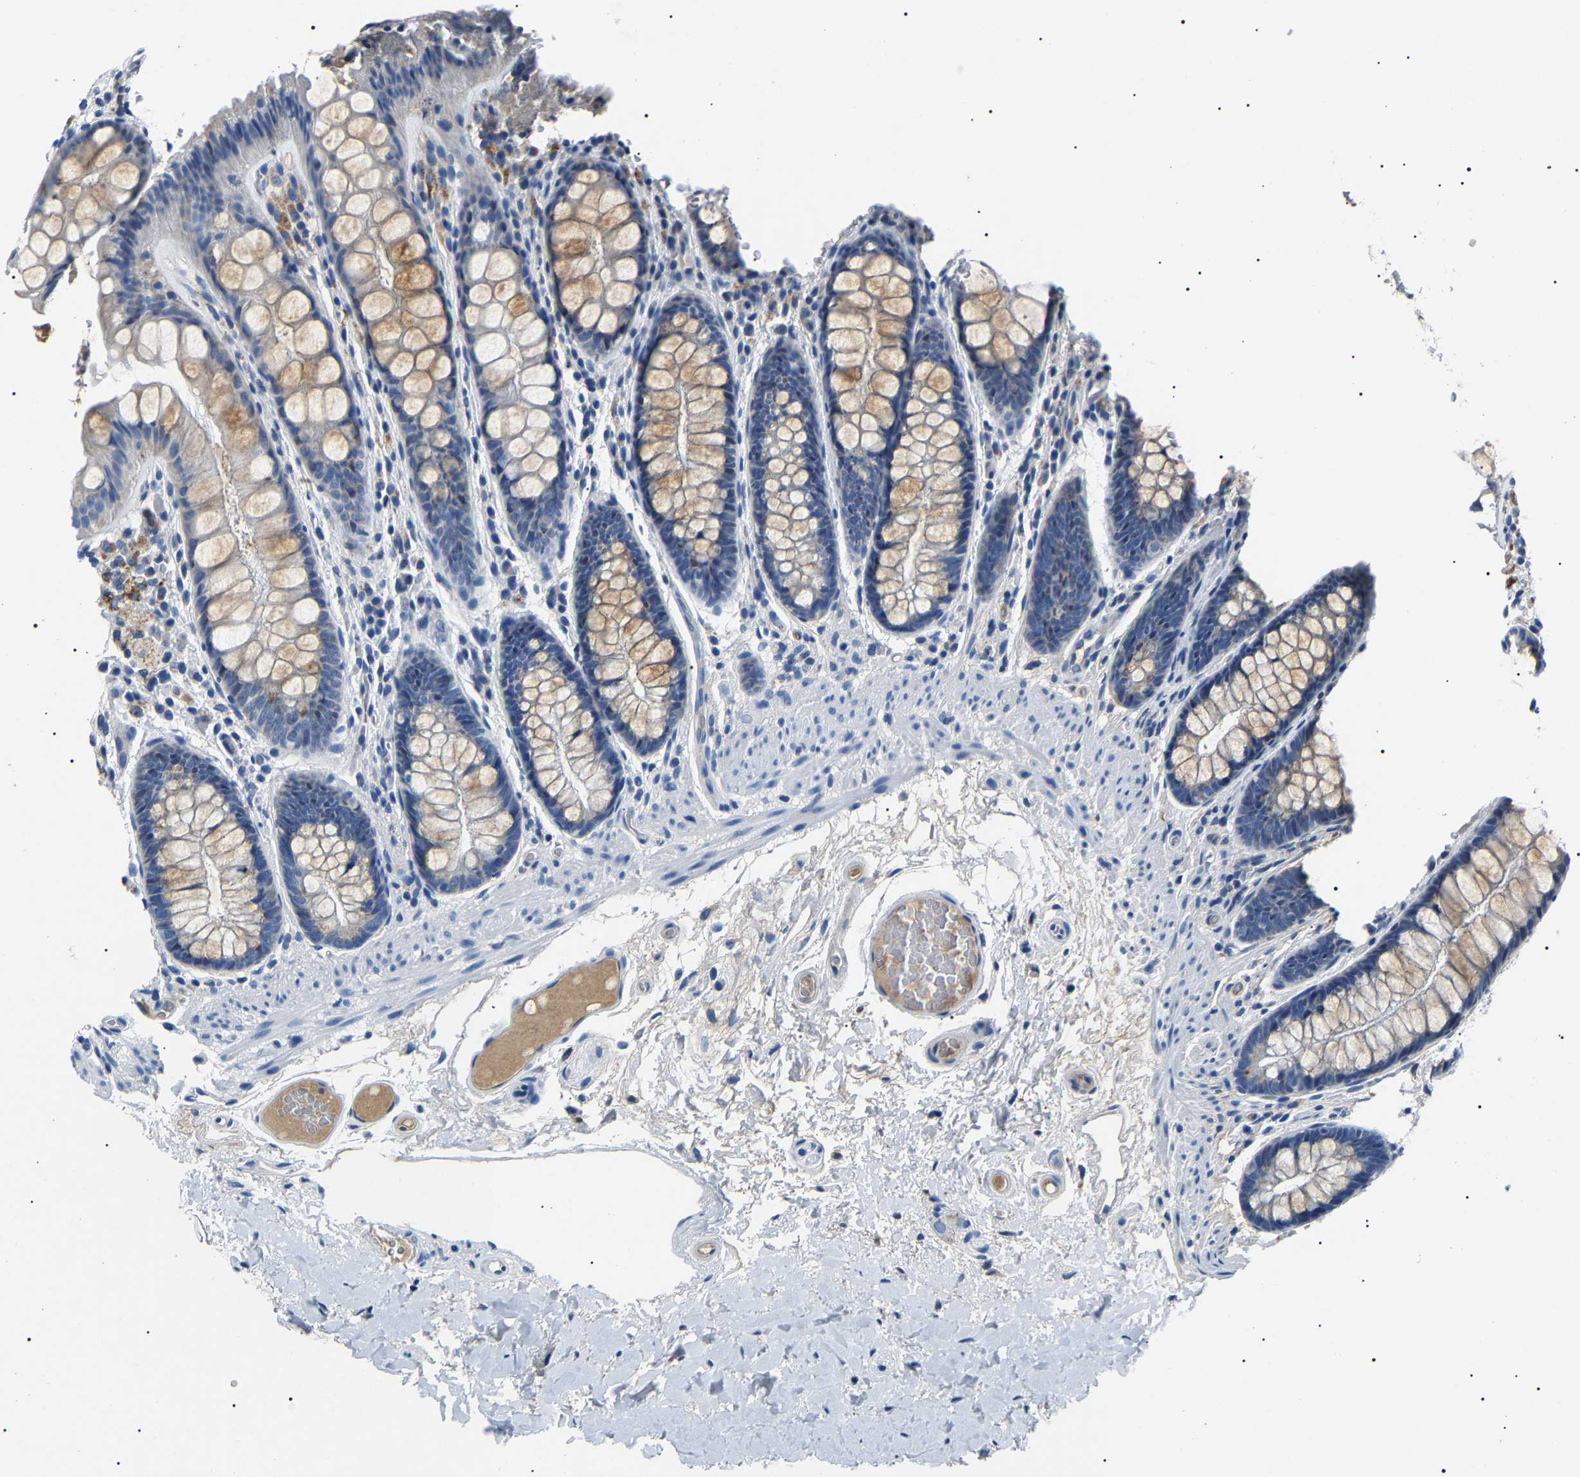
{"staining": {"intensity": "negative", "quantity": "none", "location": "none"}, "tissue": "colon", "cell_type": "Endothelial cells", "image_type": "normal", "snomed": [{"axis": "morphology", "description": "Normal tissue, NOS"}, {"axis": "topography", "description": "Colon"}], "caption": "Immunohistochemistry image of benign colon stained for a protein (brown), which reveals no positivity in endothelial cells. (DAB IHC with hematoxylin counter stain).", "gene": "KLK15", "patient": {"sex": "female", "age": 56}}